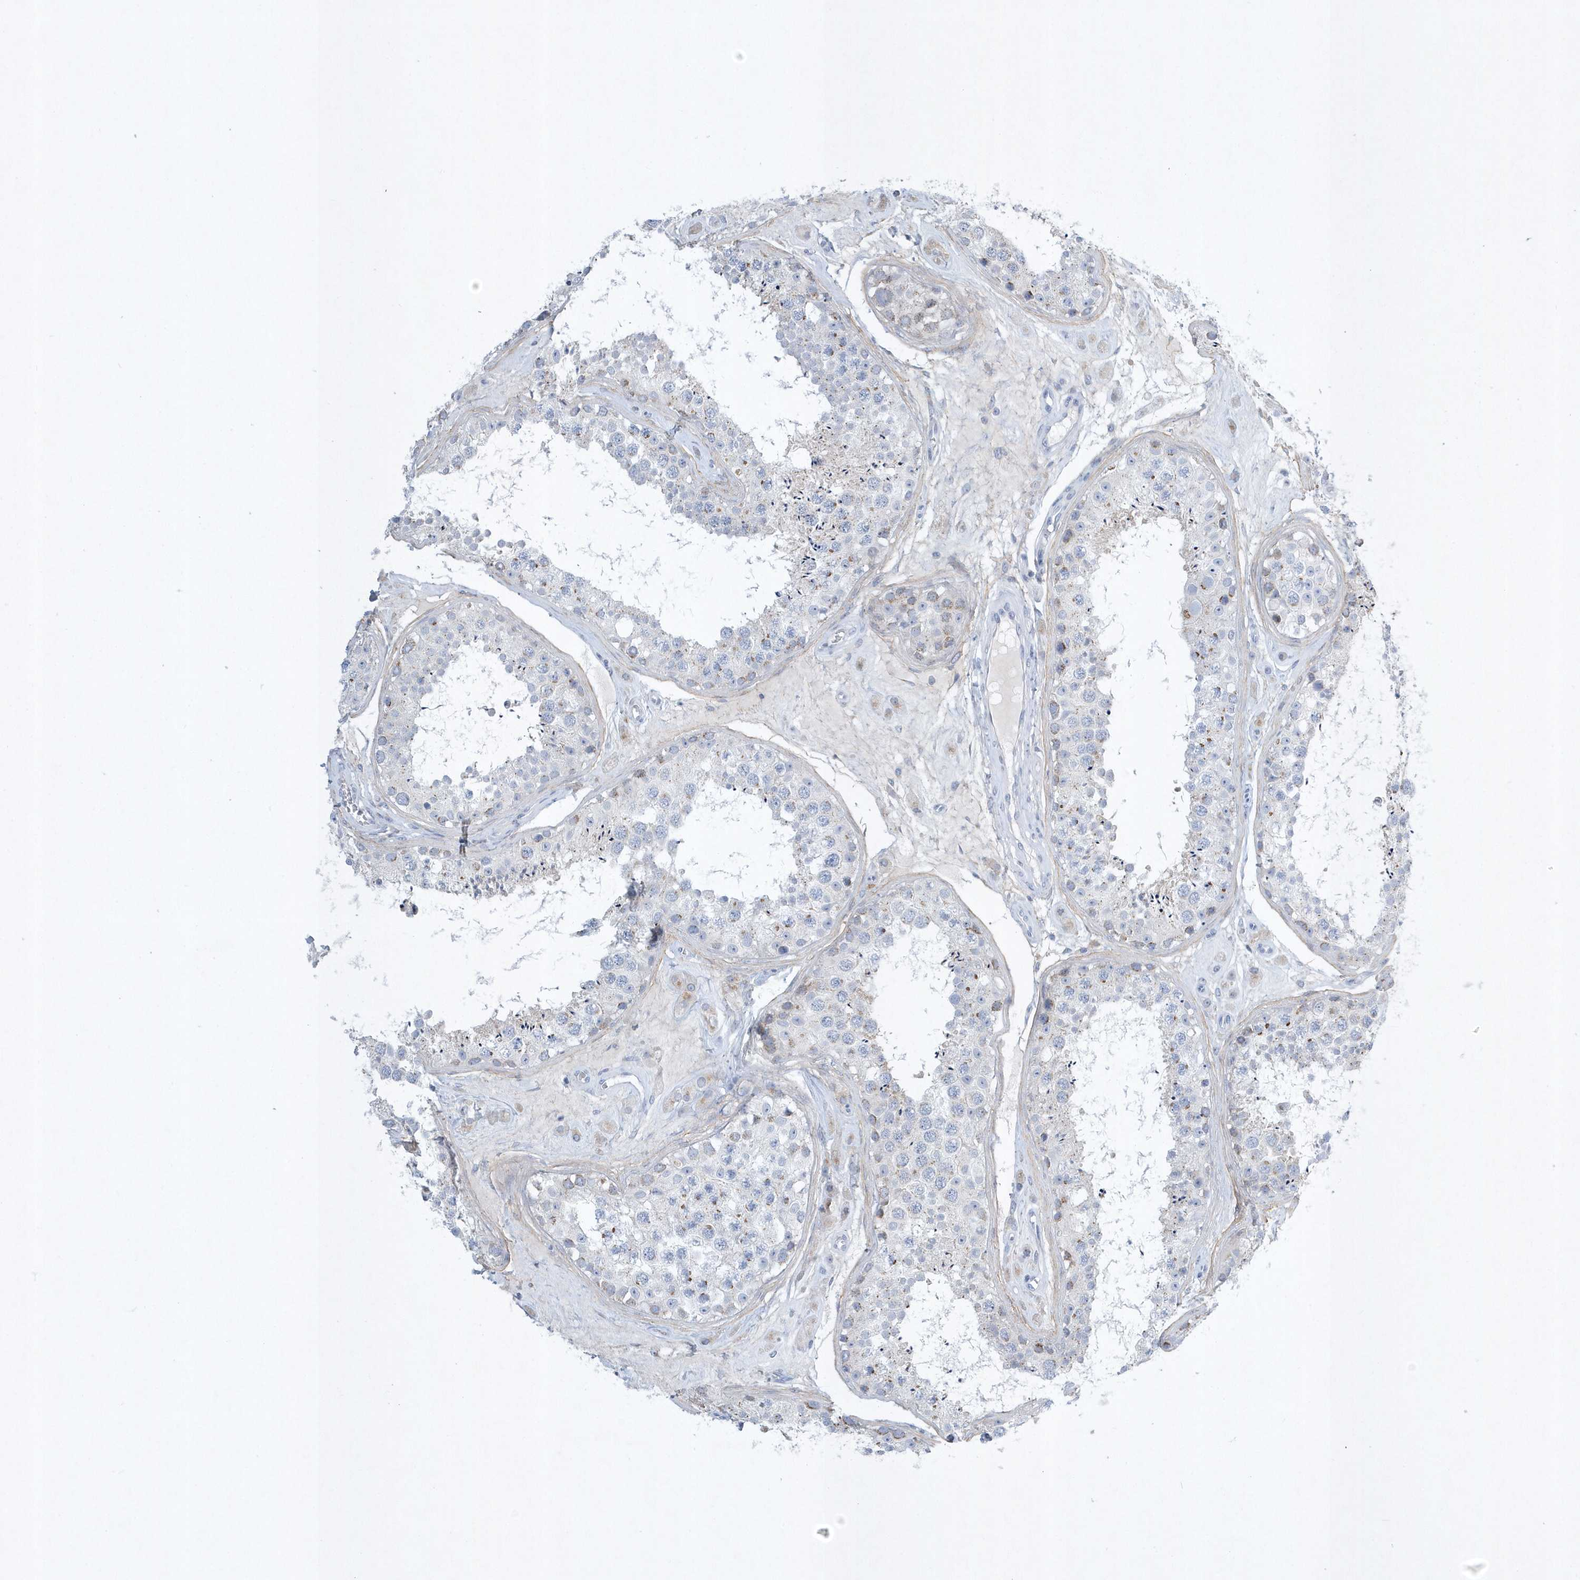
{"staining": {"intensity": "moderate", "quantity": "<25%", "location": "cytoplasmic/membranous"}, "tissue": "testis", "cell_type": "Cells in seminiferous ducts", "image_type": "normal", "snomed": [{"axis": "morphology", "description": "Normal tissue, NOS"}, {"axis": "topography", "description": "Testis"}], "caption": "Normal testis reveals moderate cytoplasmic/membranous staining in approximately <25% of cells in seminiferous ducts (DAB = brown stain, brightfield microscopy at high magnification)..", "gene": "SPATA18", "patient": {"sex": "male", "age": 25}}